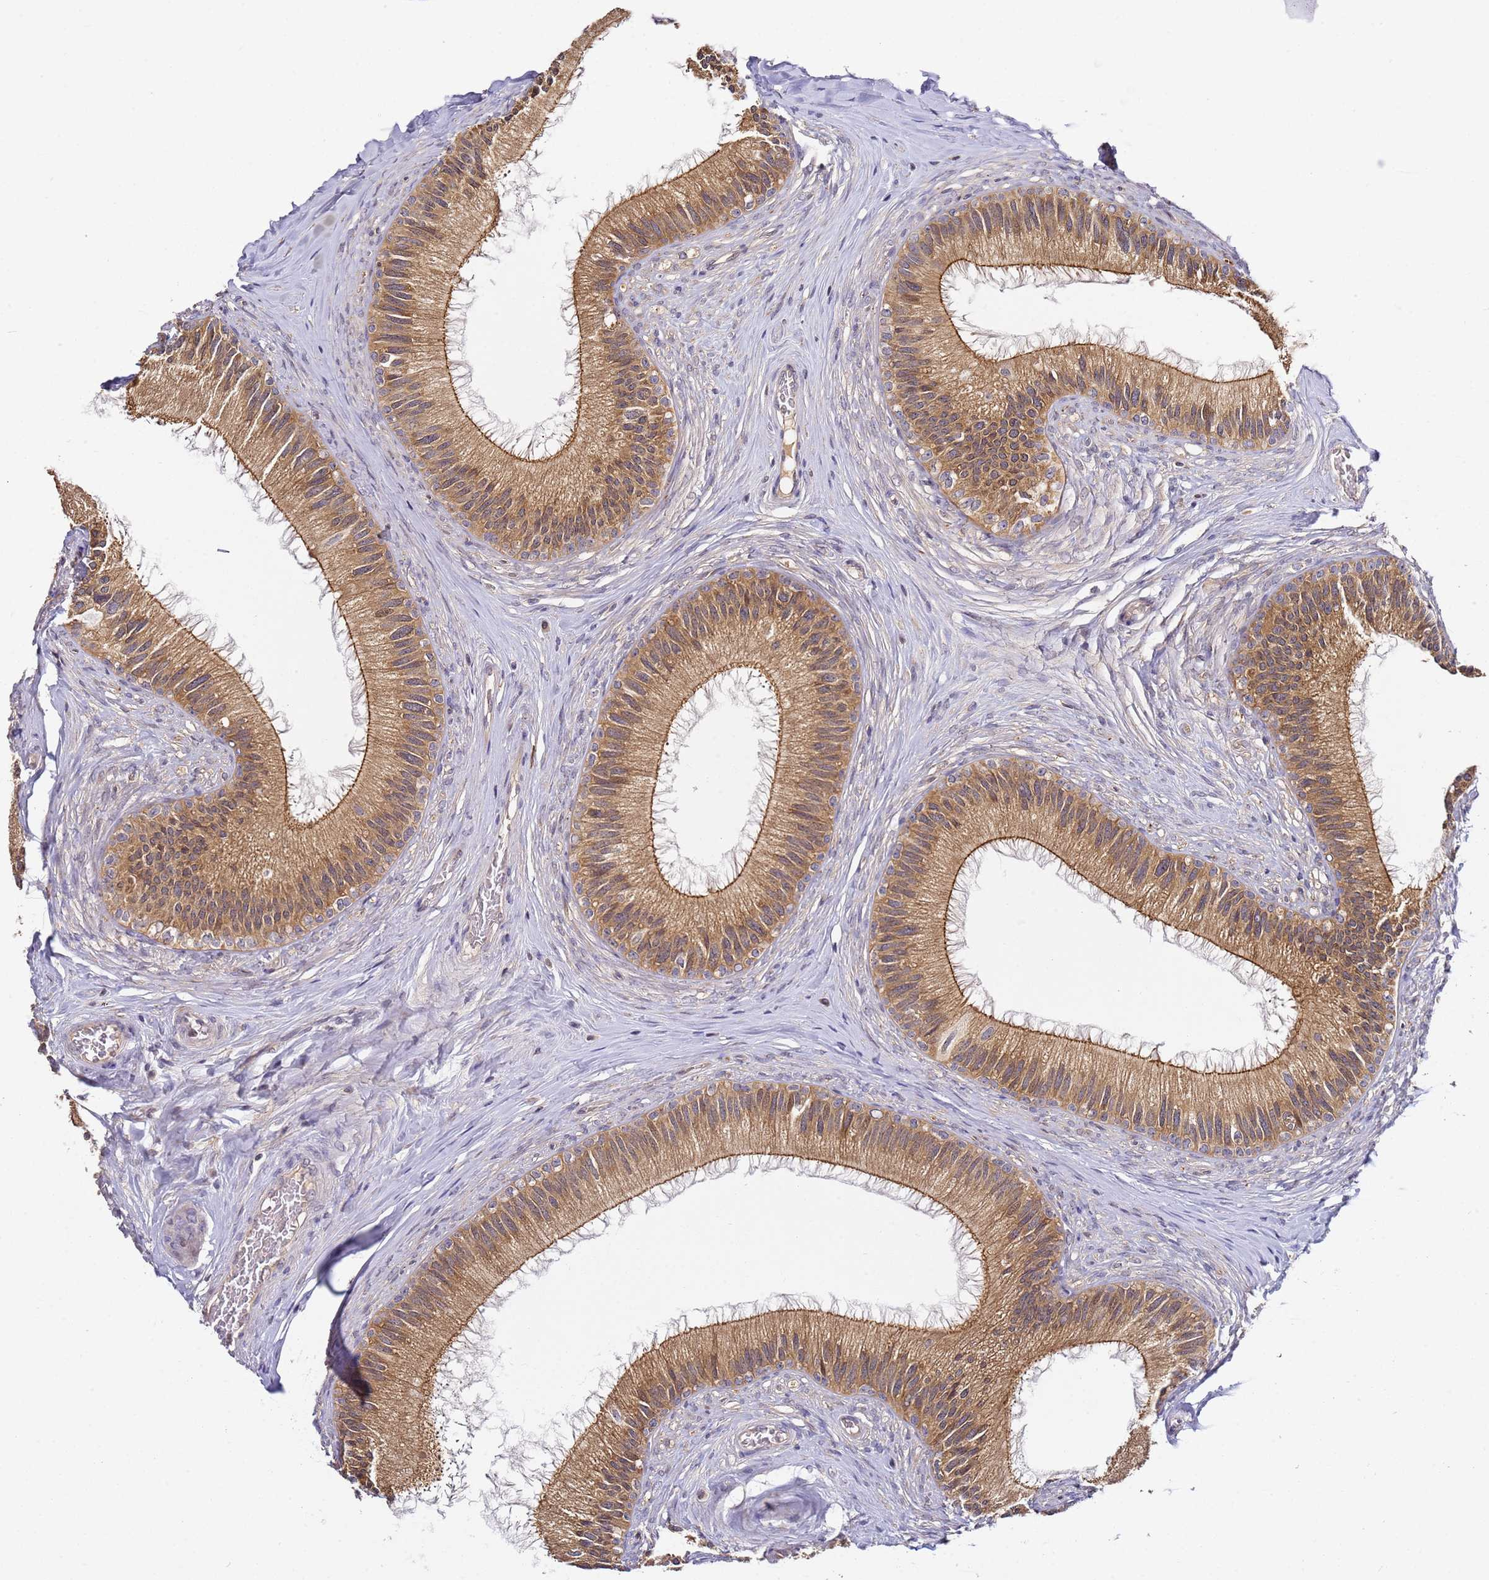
{"staining": {"intensity": "moderate", "quantity": ">75%", "location": "cytoplasmic/membranous"}, "tissue": "epididymis", "cell_type": "Glandular cells", "image_type": "normal", "snomed": [{"axis": "morphology", "description": "Normal tissue, NOS"}, {"axis": "topography", "description": "Epididymis"}], "caption": "Brown immunohistochemical staining in benign human epididymis reveals moderate cytoplasmic/membranous expression in approximately >75% of glandular cells. The staining was performed using DAB, with brown indicating positive protein expression. Nuclei are stained blue with hematoxylin.", "gene": "OSBPL2", "patient": {"sex": "male", "age": 27}}